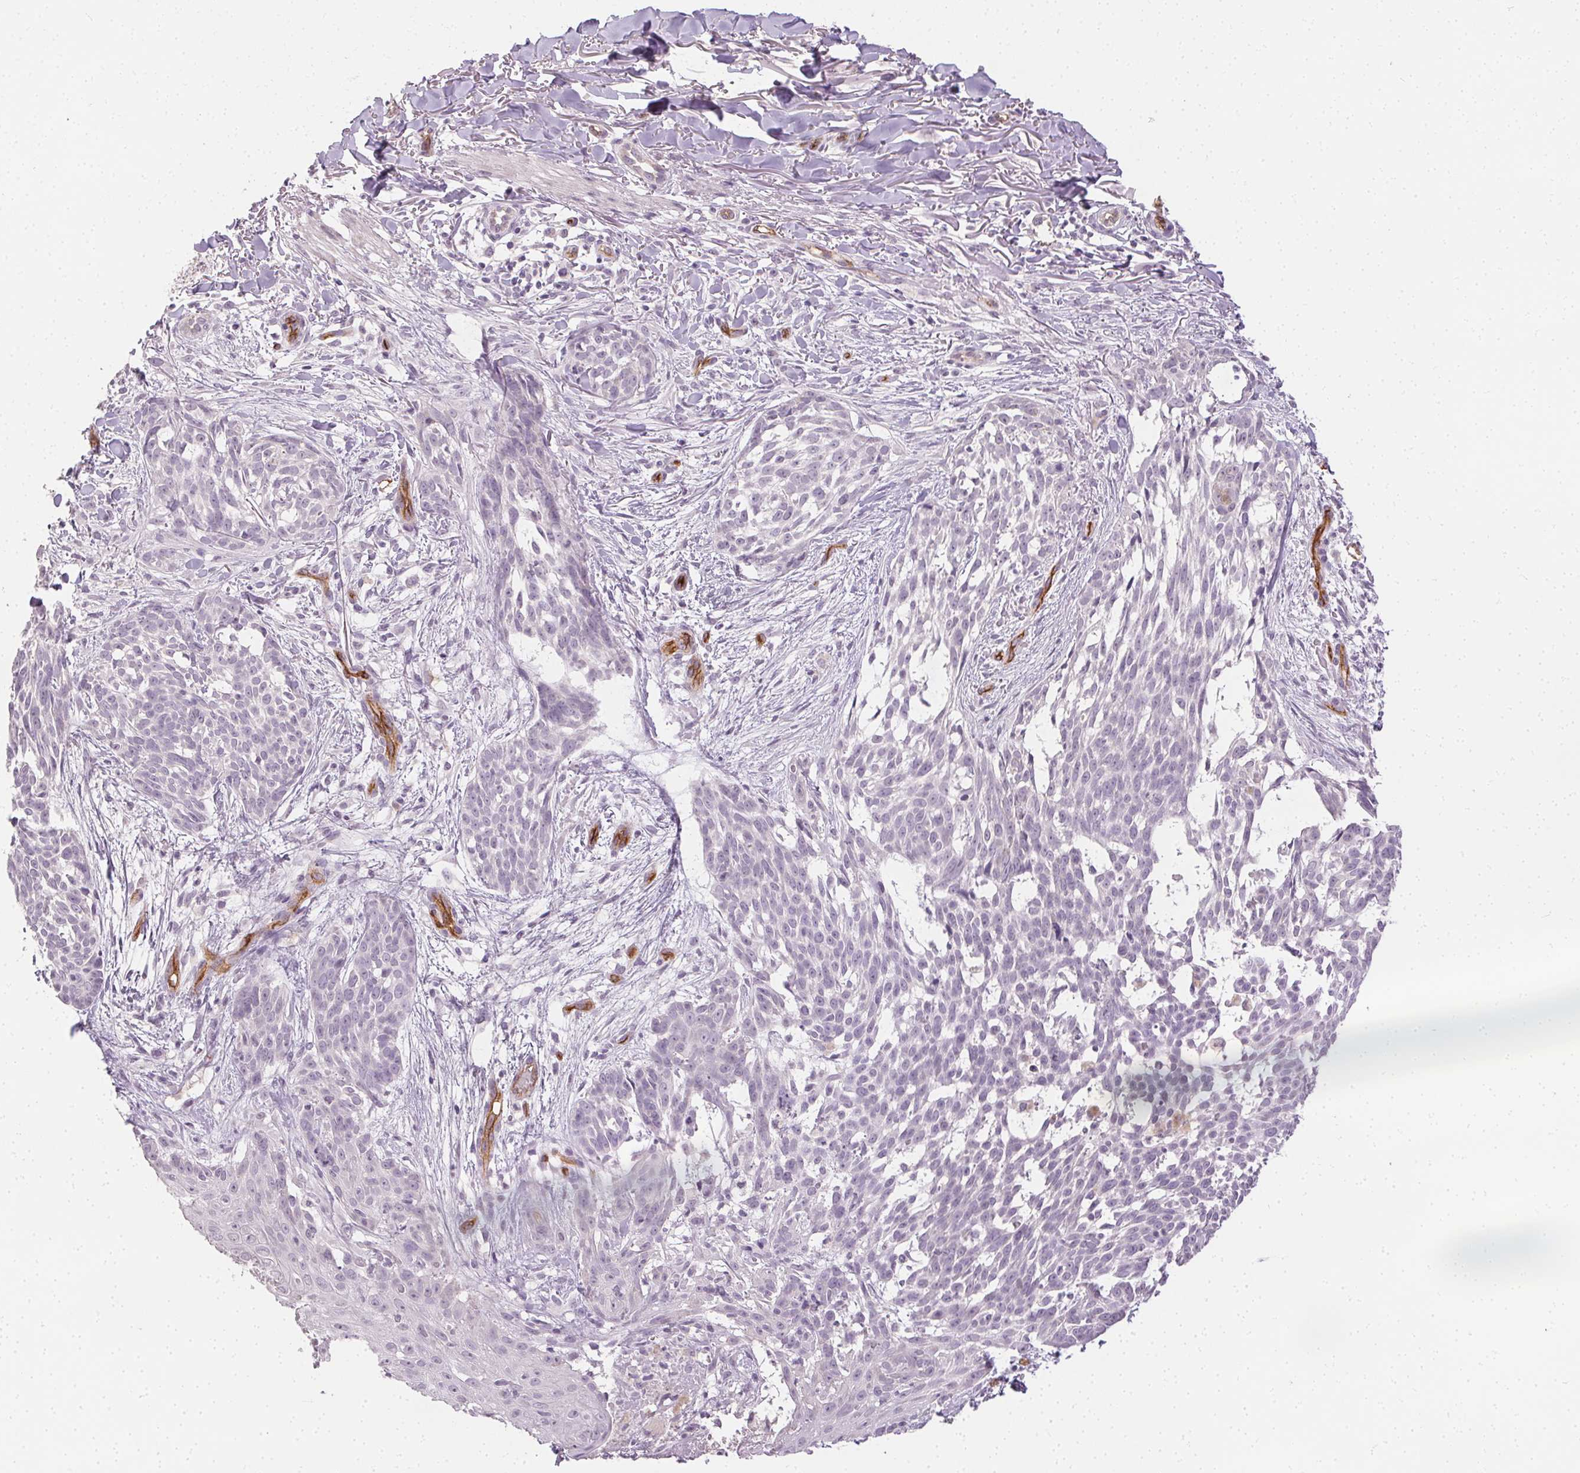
{"staining": {"intensity": "negative", "quantity": "none", "location": "none"}, "tissue": "skin cancer", "cell_type": "Tumor cells", "image_type": "cancer", "snomed": [{"axis": "morphology", "description": "Basal cell carcinoma"}, {"axis": "topography", "description": "Skin"}], "caption": "Immunohistochemical staining of basal cell carcinoma (skin) demonstrates no significant staining in tumor cells. The staining was performed using DAB to visualize the protein expression in brown, while the nuclei were stained in blue with hematoxylin (Magnification: 20x).", "gene": "PODXL", "patient": {"sex": "male", "age": 88}}